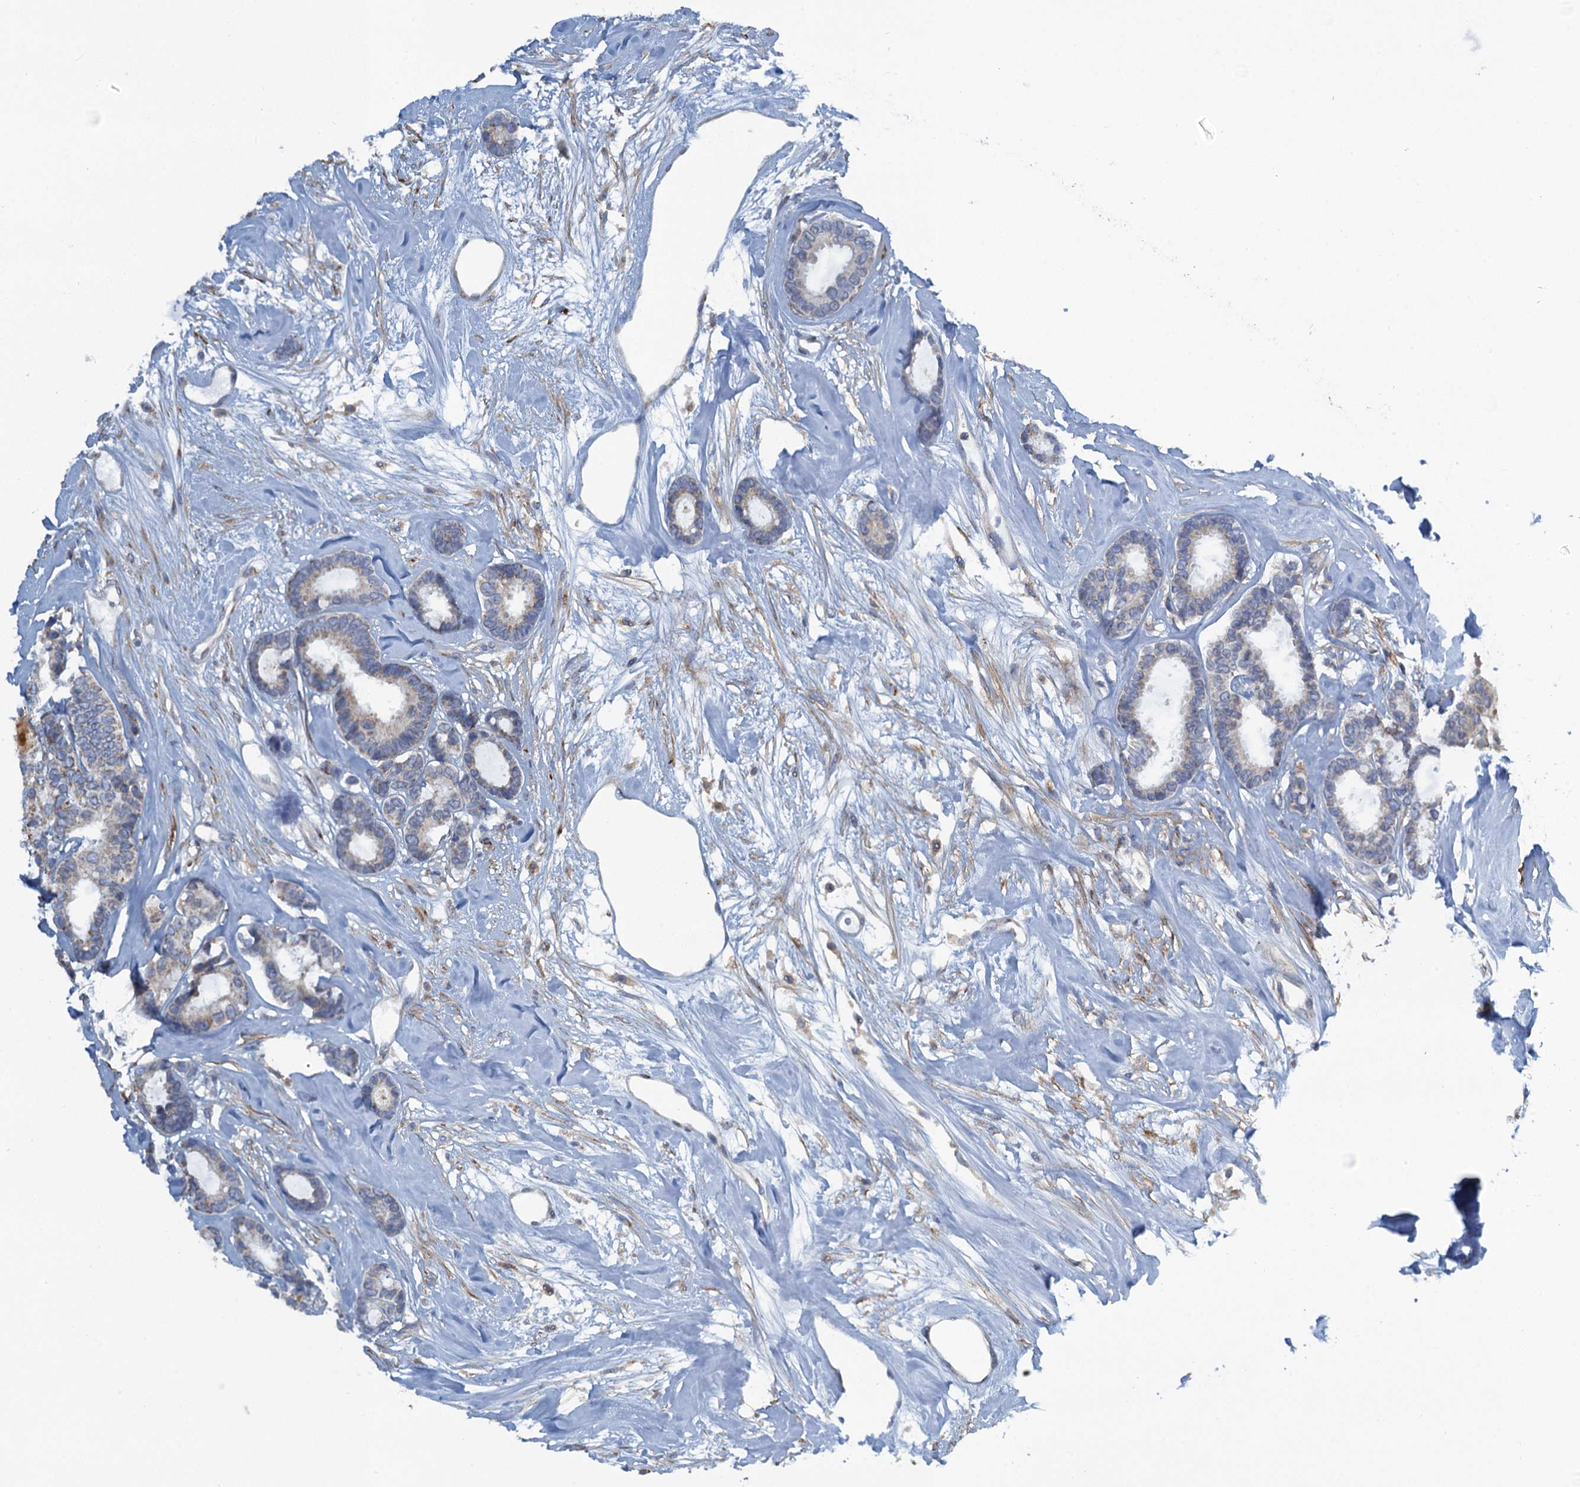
{"staining": {"intensity": "negative", "quantity": "none", "location": "none"}, "tissue": "breast cancer", "cell_type": "Tumor cells", "image_type": "cancer", "snomed": [{"axis": "morphology", "description": "Duct carcinoma"}, {"axis": "topography", "description": "Breast"}], "caption": "Immunohistochemistry (IHC) of human intraductal carcinoma (breast) displays no expression in tumor cells.", "gene": "POGLUT3", "patient": {"sex": "female", "age": 87}}